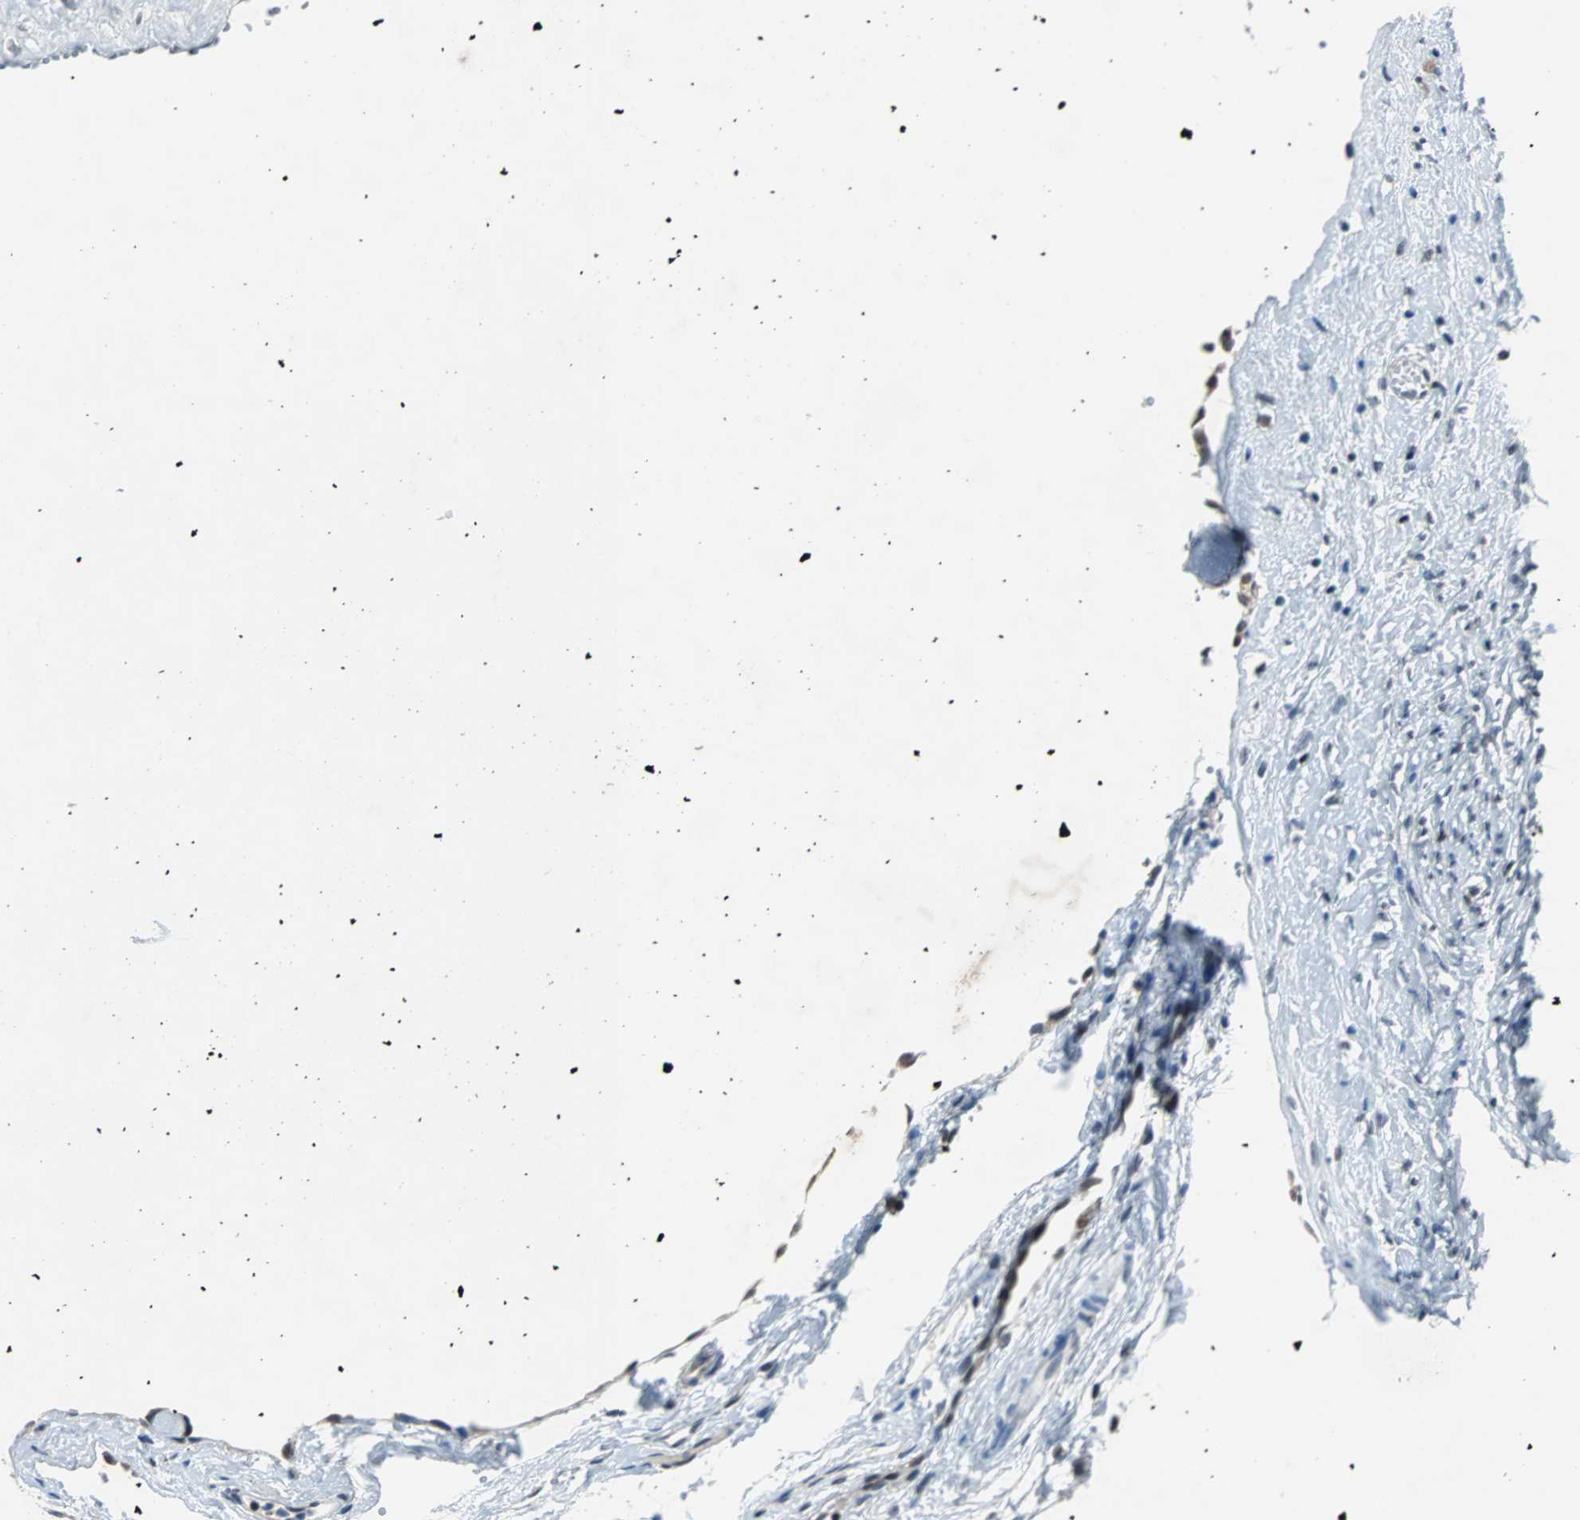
{"staining": {"intensity": "negative", "quantity": "none", "location": "none"}, "tissue": "ovary", "cell_type": "Ovarian stroma cells", "image_type": "normal", "snomed": [{"axis": "morphology", "description": "Normal tissue, NOS"}, {"axis": "topography", "description": "Ovary"}], "caption": "Immunohistochemistry image of normal ovary stained for a protein (brown), which demonstrates no expression in ovarian stroma cells.", "gene": "USP28", "patient": {"sex": "female", "age": 35}}